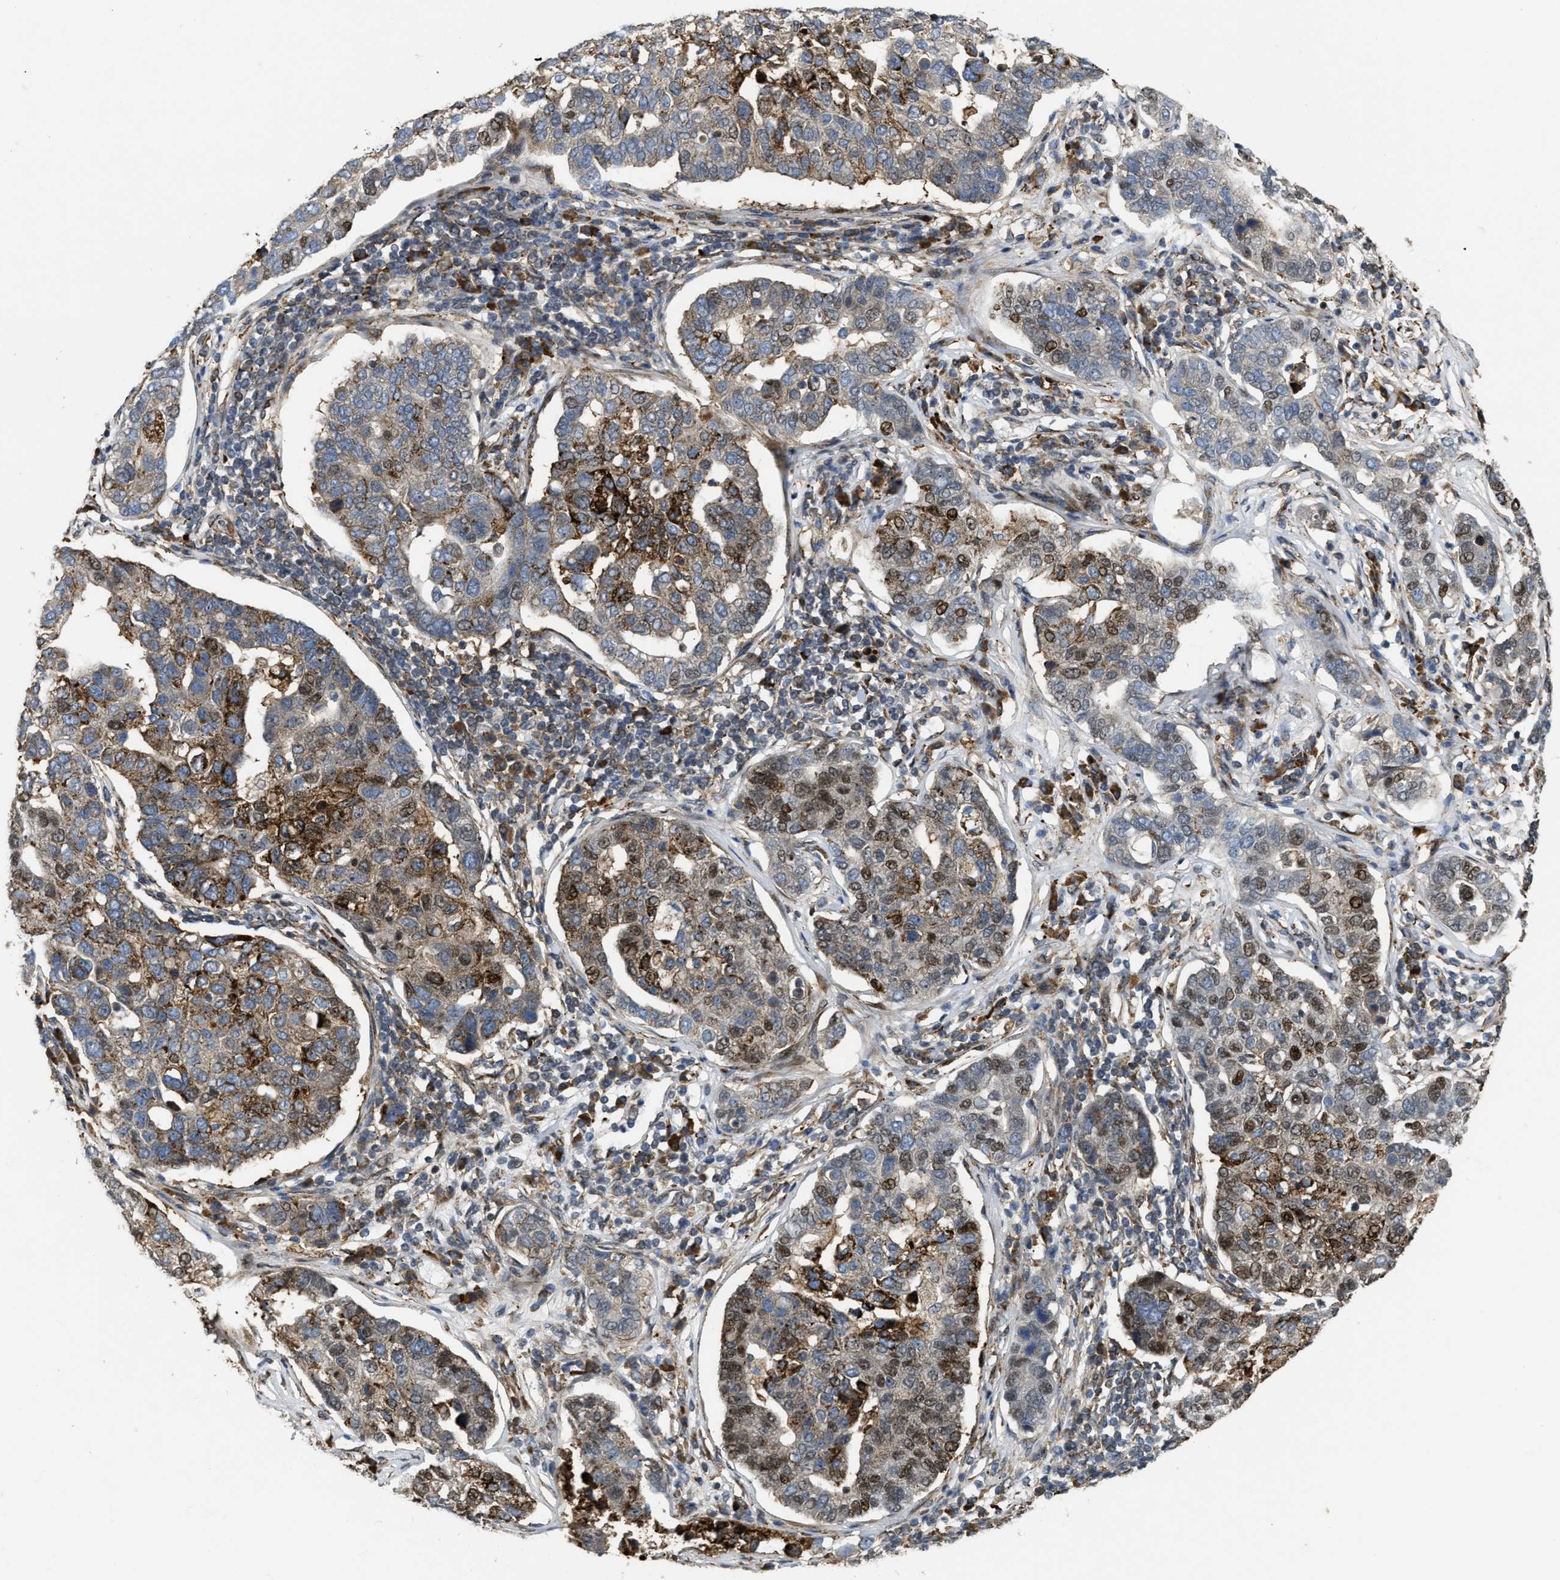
{"staining": {"intensity": "strong", "quantity": "<25%", "location": "cytoplasmic/membranous,nuclear"}, "tissue": "pancreatic cancer", "cell_type": "Tumor cells", "image_type": "cancer", "snomed": [{"axis": "morphology", "description": "Adenocarcinoma, NOS"}, {"axis": "topography", "description": "Pancreas"}], "caption": "A photomicrograph showing strong cytoplasmic/membranous and nuclear staining in about <25% of tumor cells in adenocarcinoma (pancreatic), as visualized by brown immunohistochemical staining.", "gene": "ZNF250", "patient": {"sex": "female", "age": 61}}